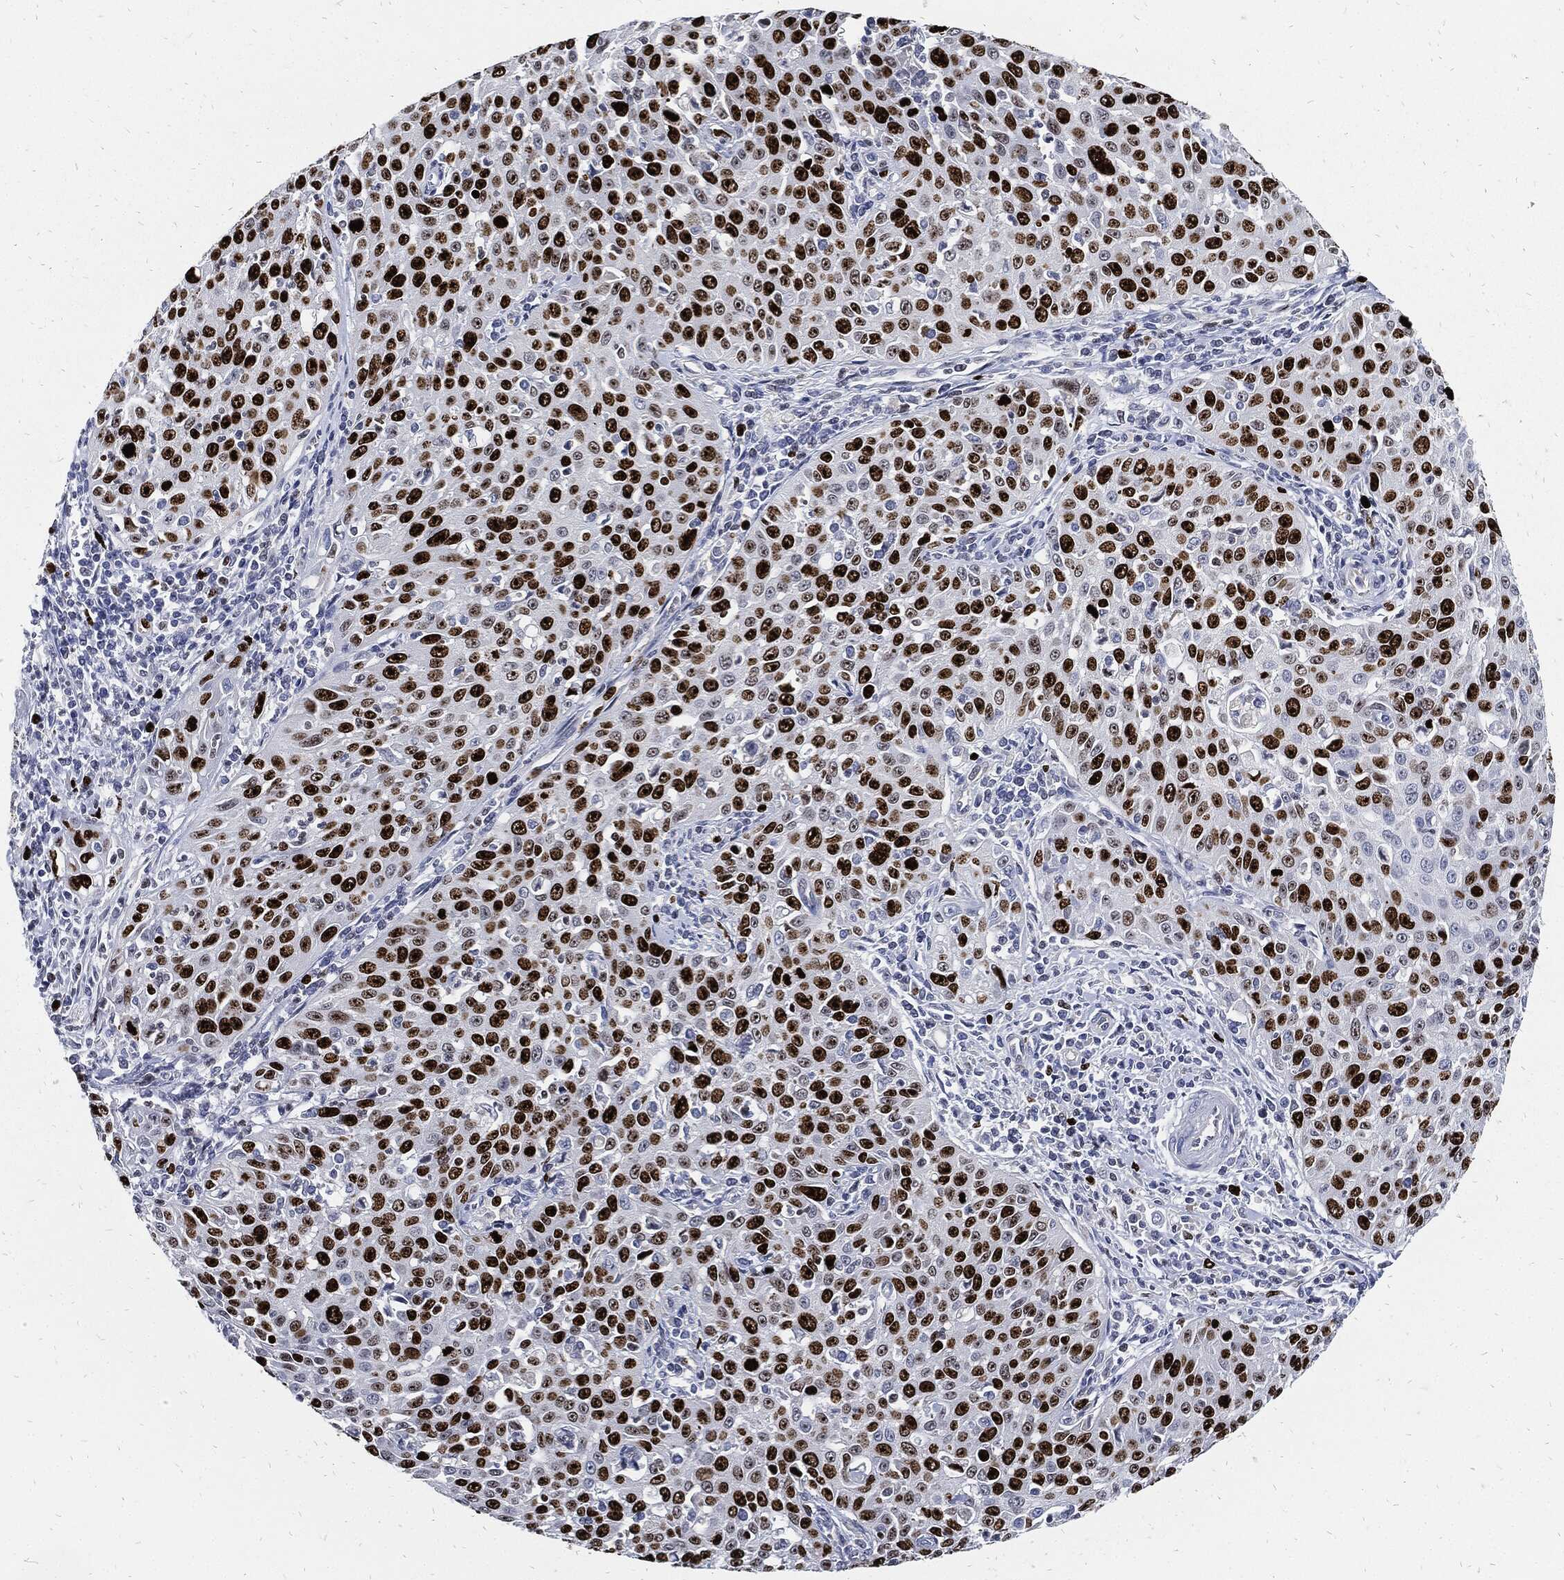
{"staining": {"intensity": "strong", "quantity": ">75%", "location": "nuclear"}, "tissue": "cervical cancer", "cell_type": "Tumor cells", "image_type": "cancer", "snomed": [{"axis": "morphology", "description": "Squamous cell carcinoma, NOS"}, {"axis": "topography", "description": "Cervix"}], "caption": "About >75% of tumor cells in human cervical squamous cell carcinoma show strong nuclear protein positivity as visualized by brown immunohistochemical staining.", "gene": "MKI67", "patient": {"sex": "female", "age": 26}}